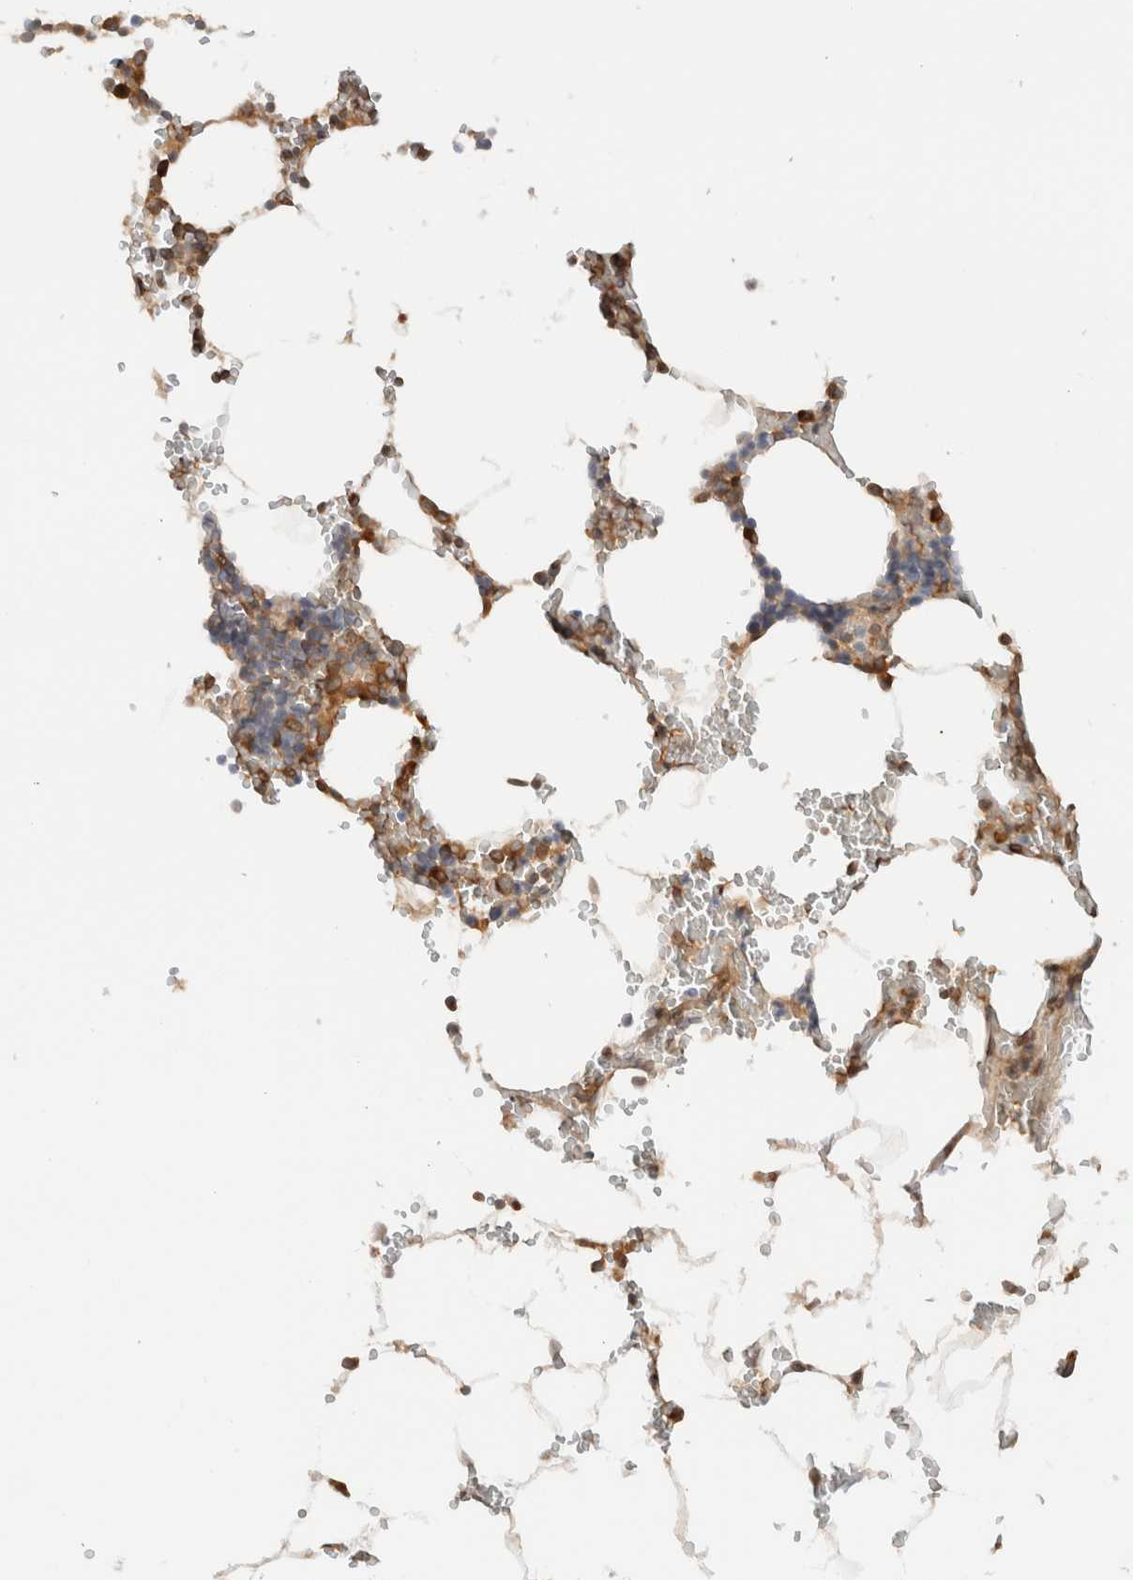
{"staining": {"intensity": "moderate", "quantity": "25%-75%", "location": "cytoplasmic/membranous"}, "tissue": "bone marrow", "cell_type": "Hematopoietic cells", "image_type": "normal", "snomed": [{"axis": "morphology", "description": "Normal tissue, NOS"}, {"axis": "topography", "description": "Bone marrow"}], "caption": "IHC (DAB (3,3'-diaminobenzidine)) staining of benign bone marrow demonstrates moderate cytoplasmic/membranous protein expression in about 25%-75% of hematopoietic cells.", "gene": "ARFGEF2", "patient": {"sex": "male", "age": 70}}